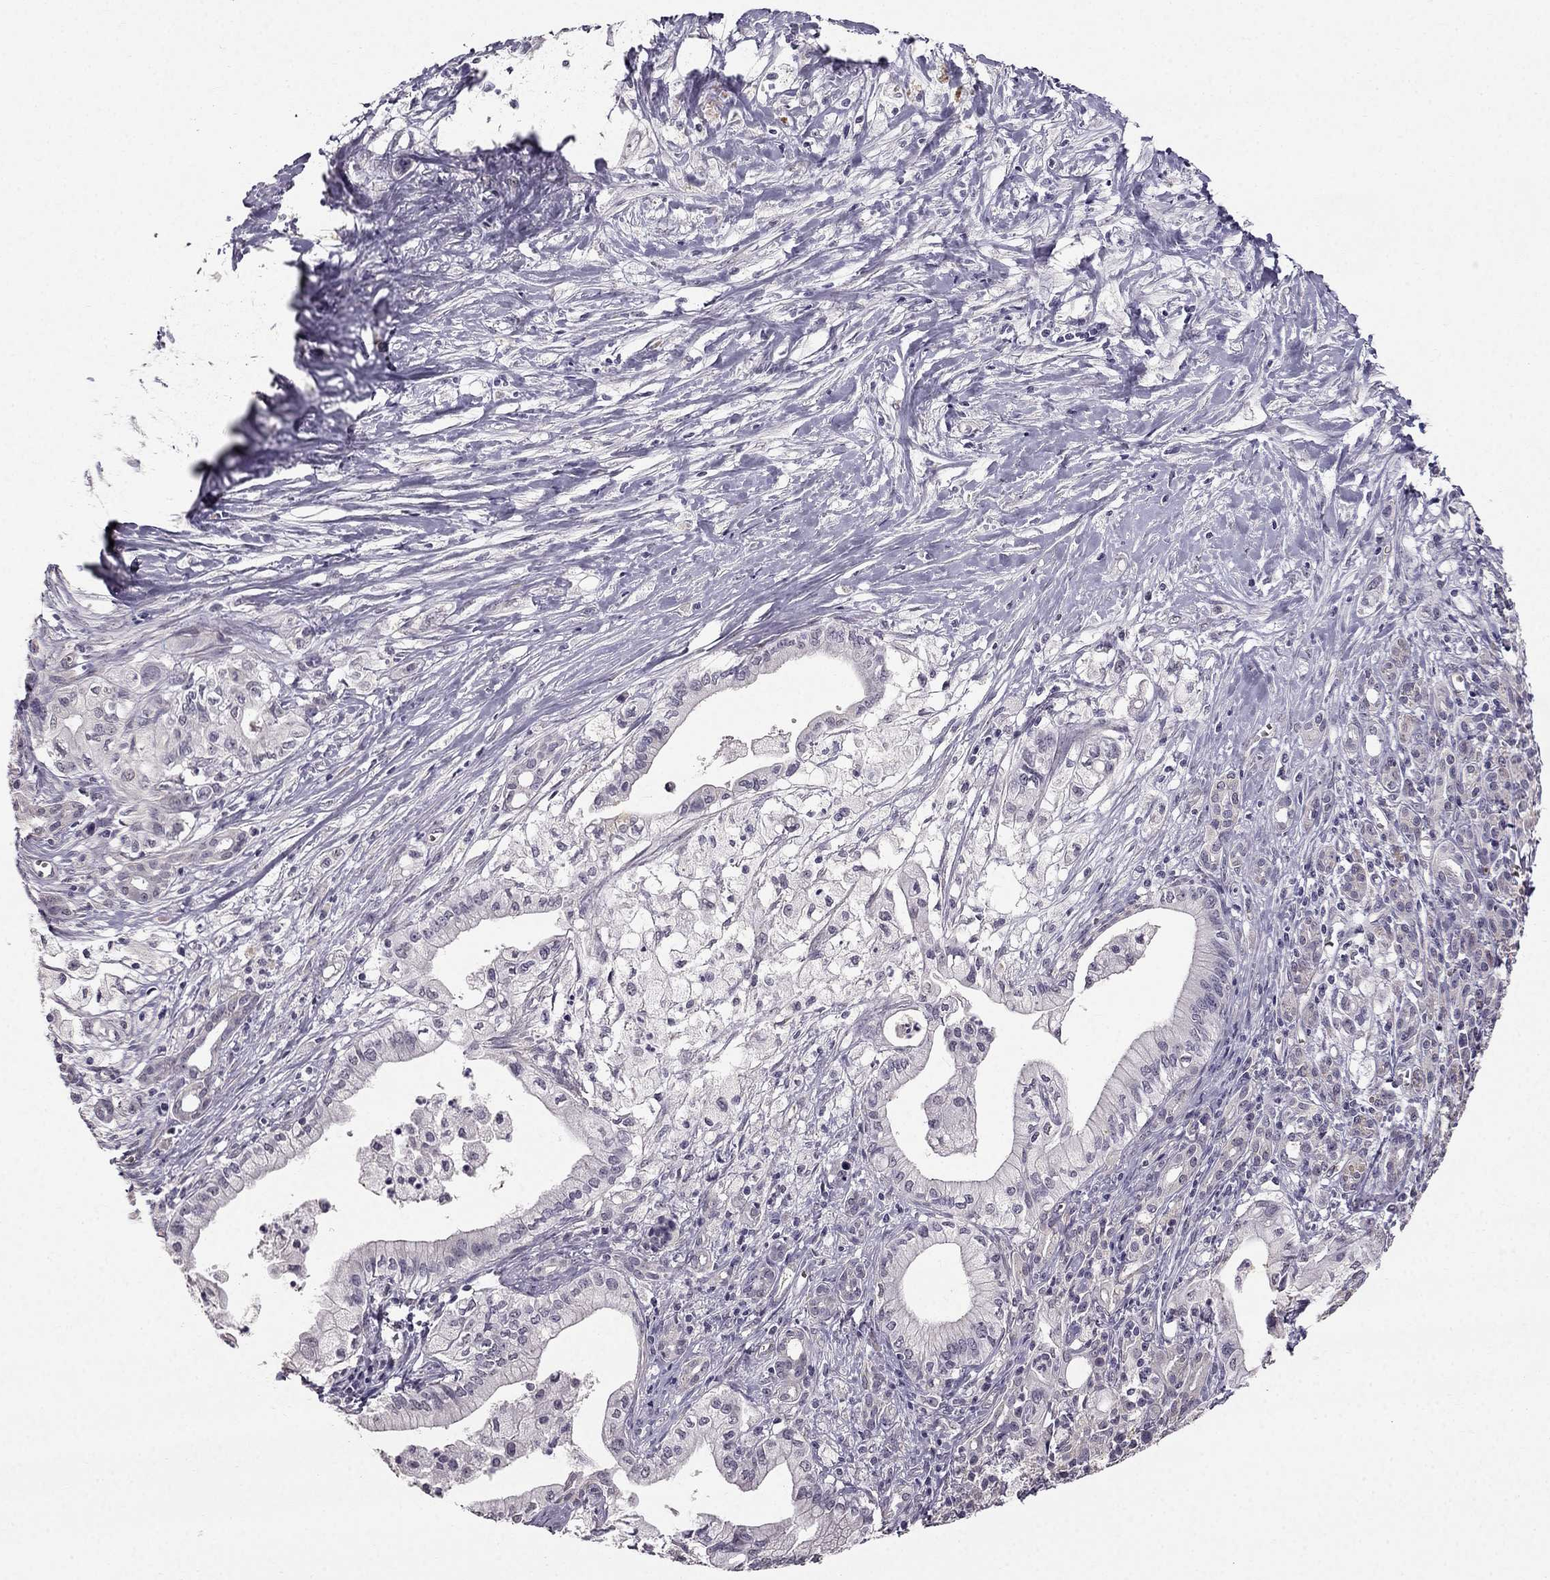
{"staining": {"intensity": "negative", "quantity": "none", "location": "none"}, "tissue": "pancreatic cancer", "cell_type": "Tumor cells", "image_type": "cancer", "snomed": [{"axis": "morphology", "description": "Adenocarcinoma, NOS"}, {"axis": "topography", "description": "Pancreas"}], "caption": "Human pancreatic adenocarcinoma stained for a protein using immunohistochemistry (IHC) exhibits no expression in tumor cells.", "gene": "TSPYL5", "patient": {"sex": "male", "age": 71}}